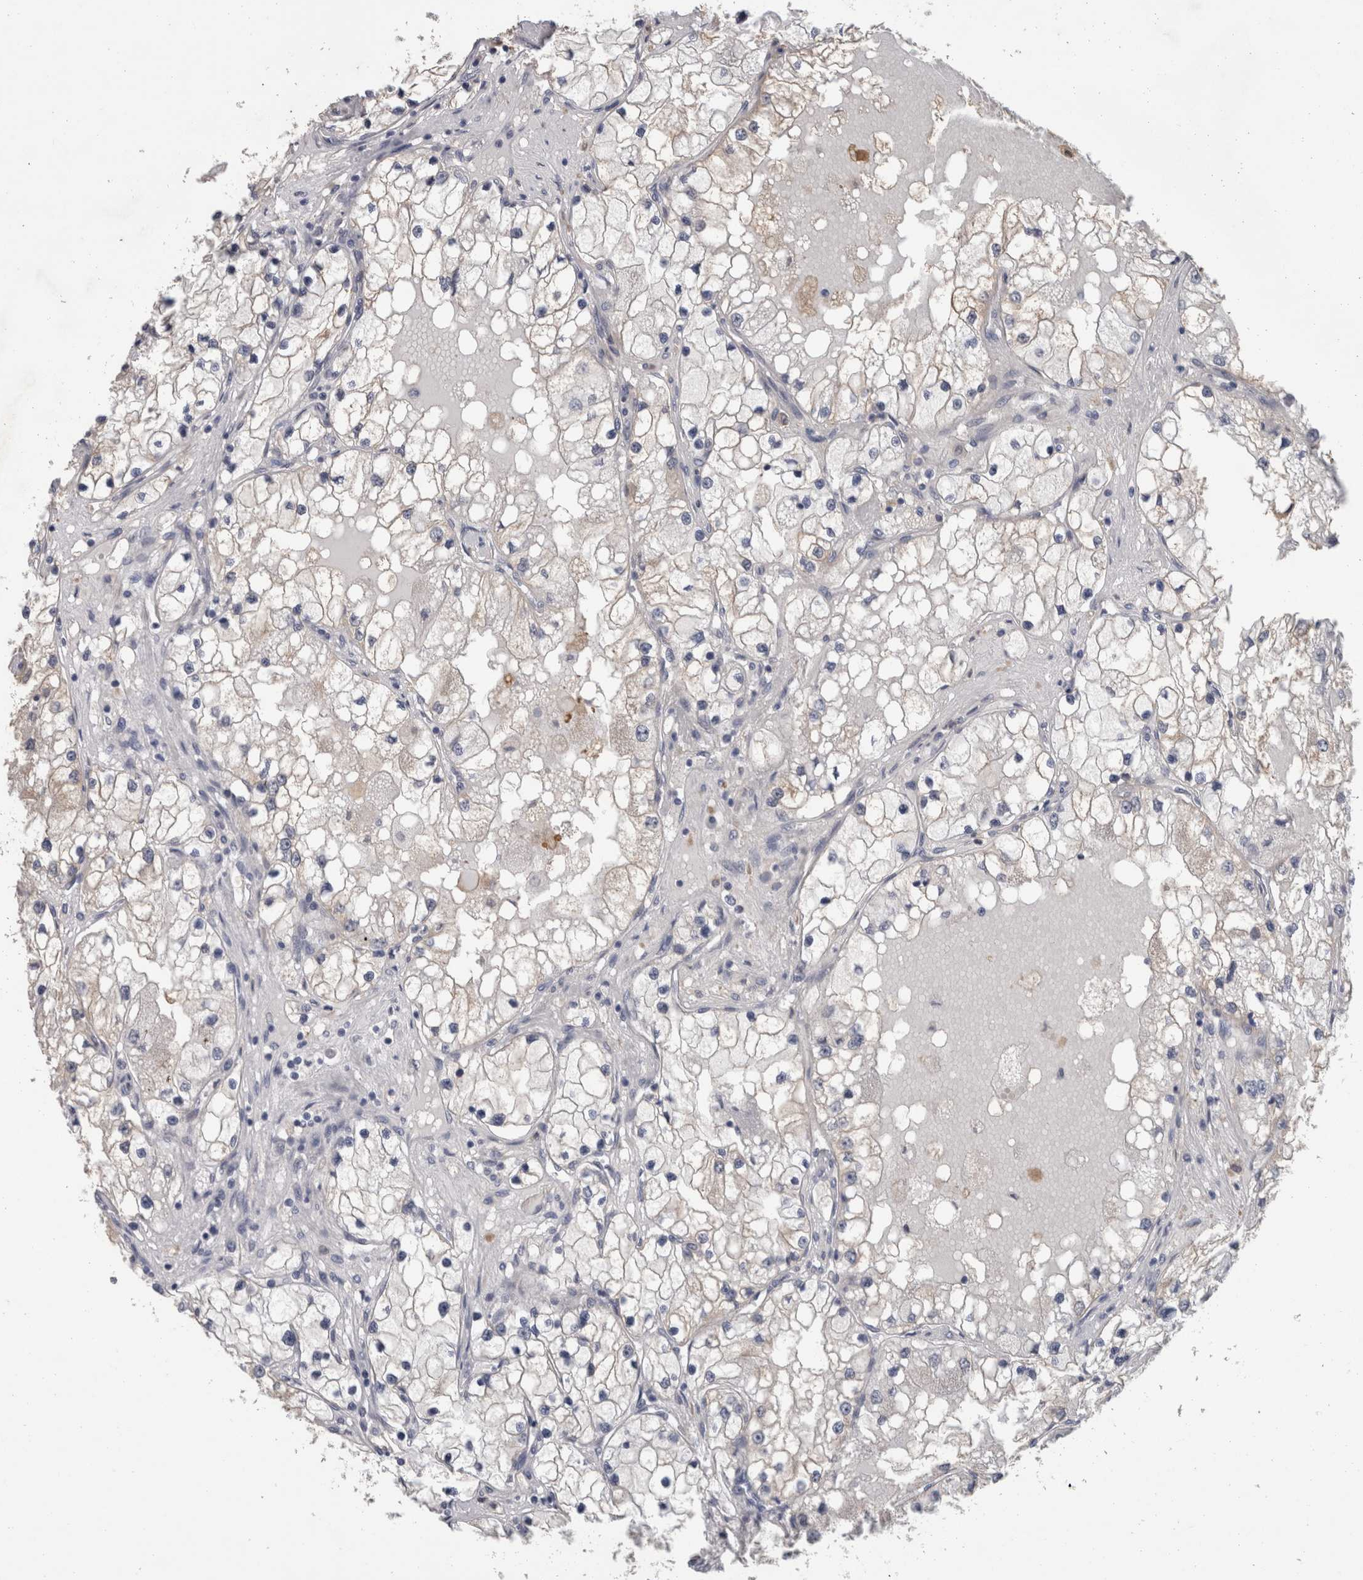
{"staining": {"intensity": "weak", "quantity": "<25%", "location": "cytoplasmic/membranous"}, "tissue": "renal cancer", "cell_type": "Tumor cells", "image_type": "cancer", "snomed": [{"axis": "morphology", "description": "Adenocarcinoma, NOS"}, {"axis": "topography", "description": "Kidney"}], "caption": "DAB immunohistochemical staining of human renal adenocarcinoma displays no significant expression in tumor cells. (Stains: DAB (3,3'-diaminobenzidine) immunohistochemistry with hematoxylin counter stain, Microscopy: brightfield microscopy at high magnification).", "gene": "FHOD3", "patient": {"sex": "male", "age": 68}}